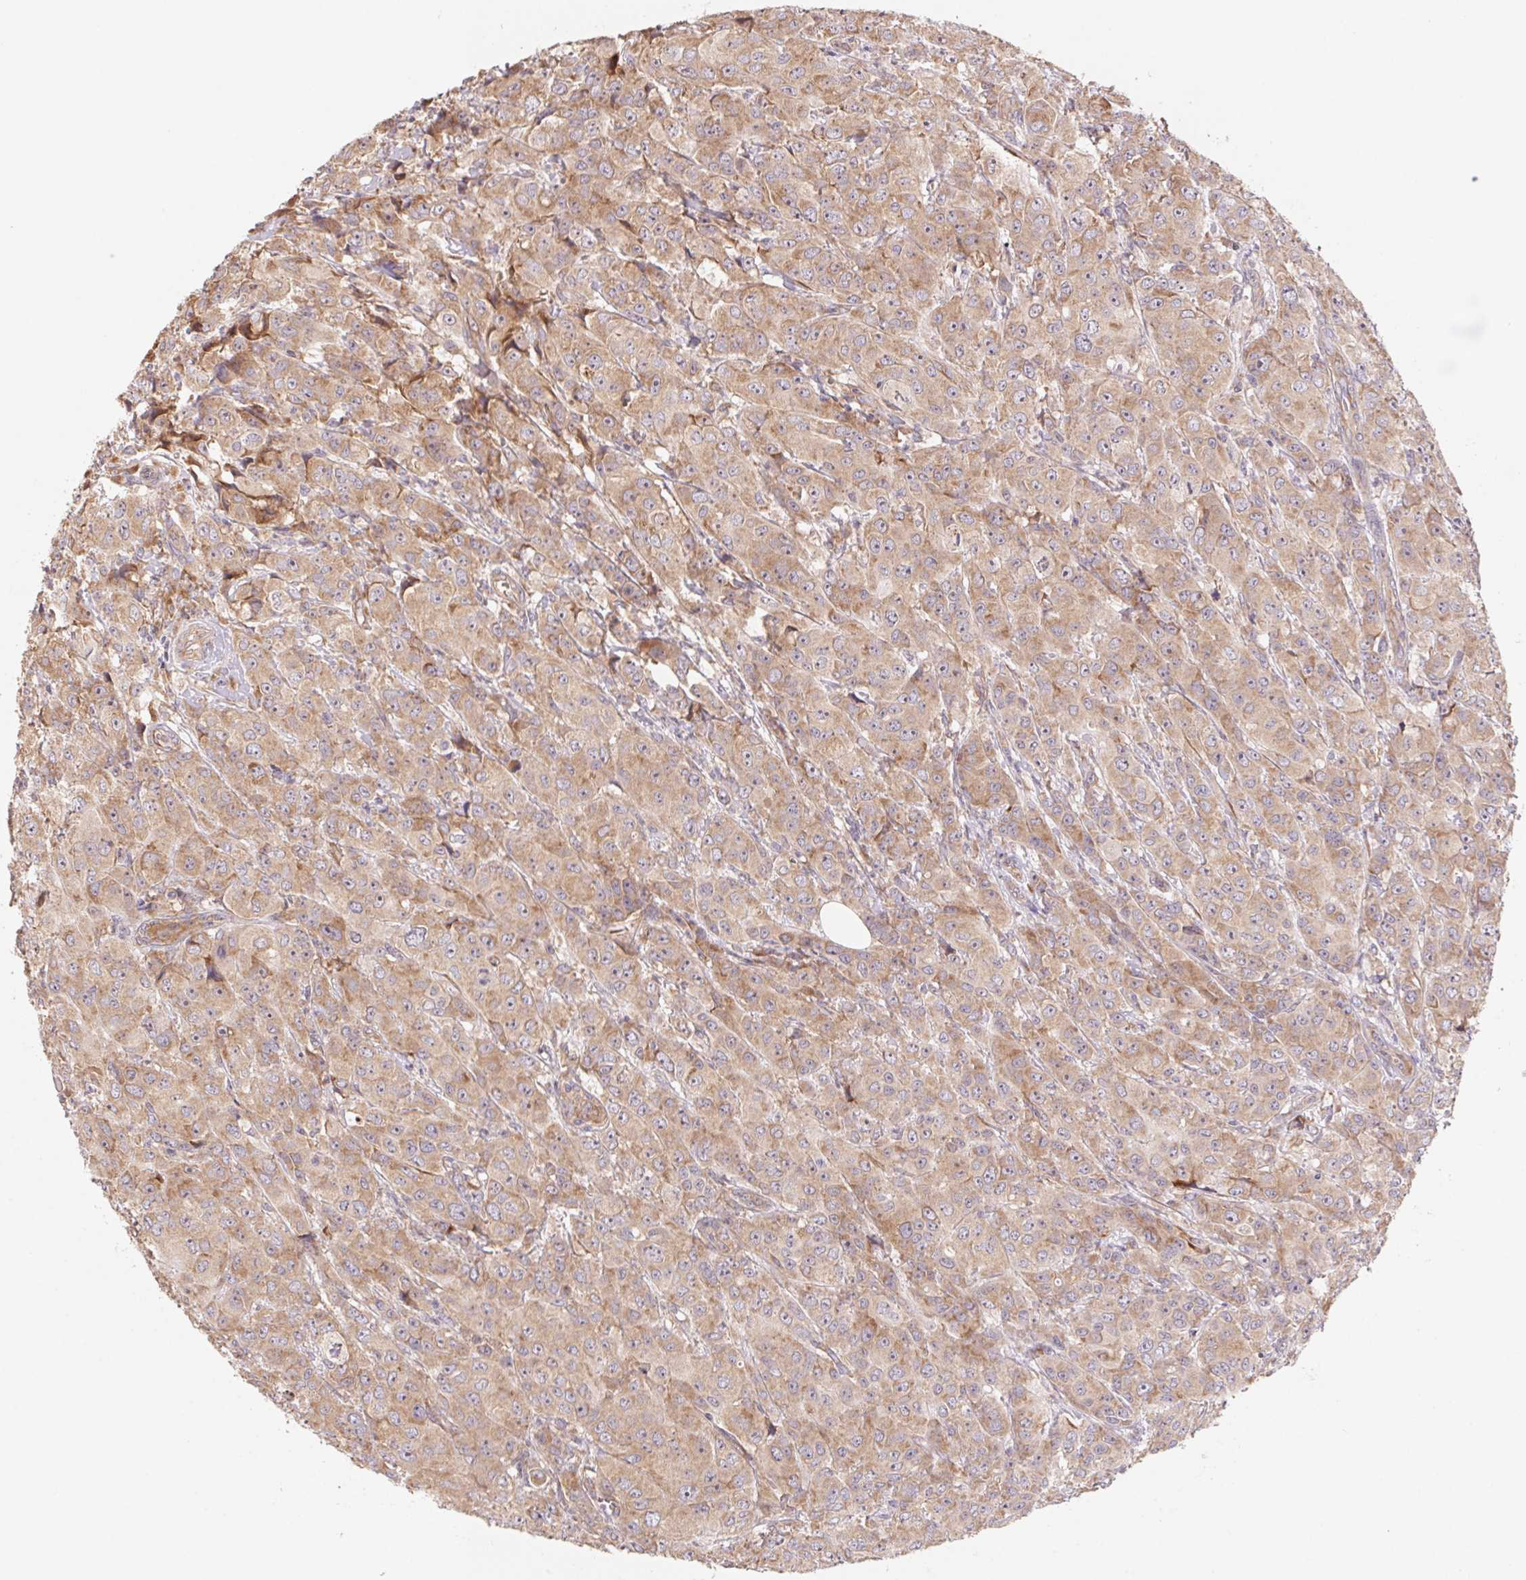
{"staining": {"intensity": "moderate", "quantity": ">75%", "location": "cytoplasmic/membranous,nuclear"}, "tissue": "breast cancer", "cell_type": "Tumor cells", "image_type": "cancer", "snomed": [{"axis": "morphology", "description": "Normal tissue, NOS"}, {"axis": "morphology", "description": "Duct carcinoma"}, {"axis": "topography", "description": "Breast"}], "caption": "An image showing moderate cytoplasmic/membranous and nuclear expression in about >75% of tumor cells in breast cancer, as visualized by brown immunohistochemical staining.", "gene": "RPL27A", "patient": {"sex": "female", "age": 43}}